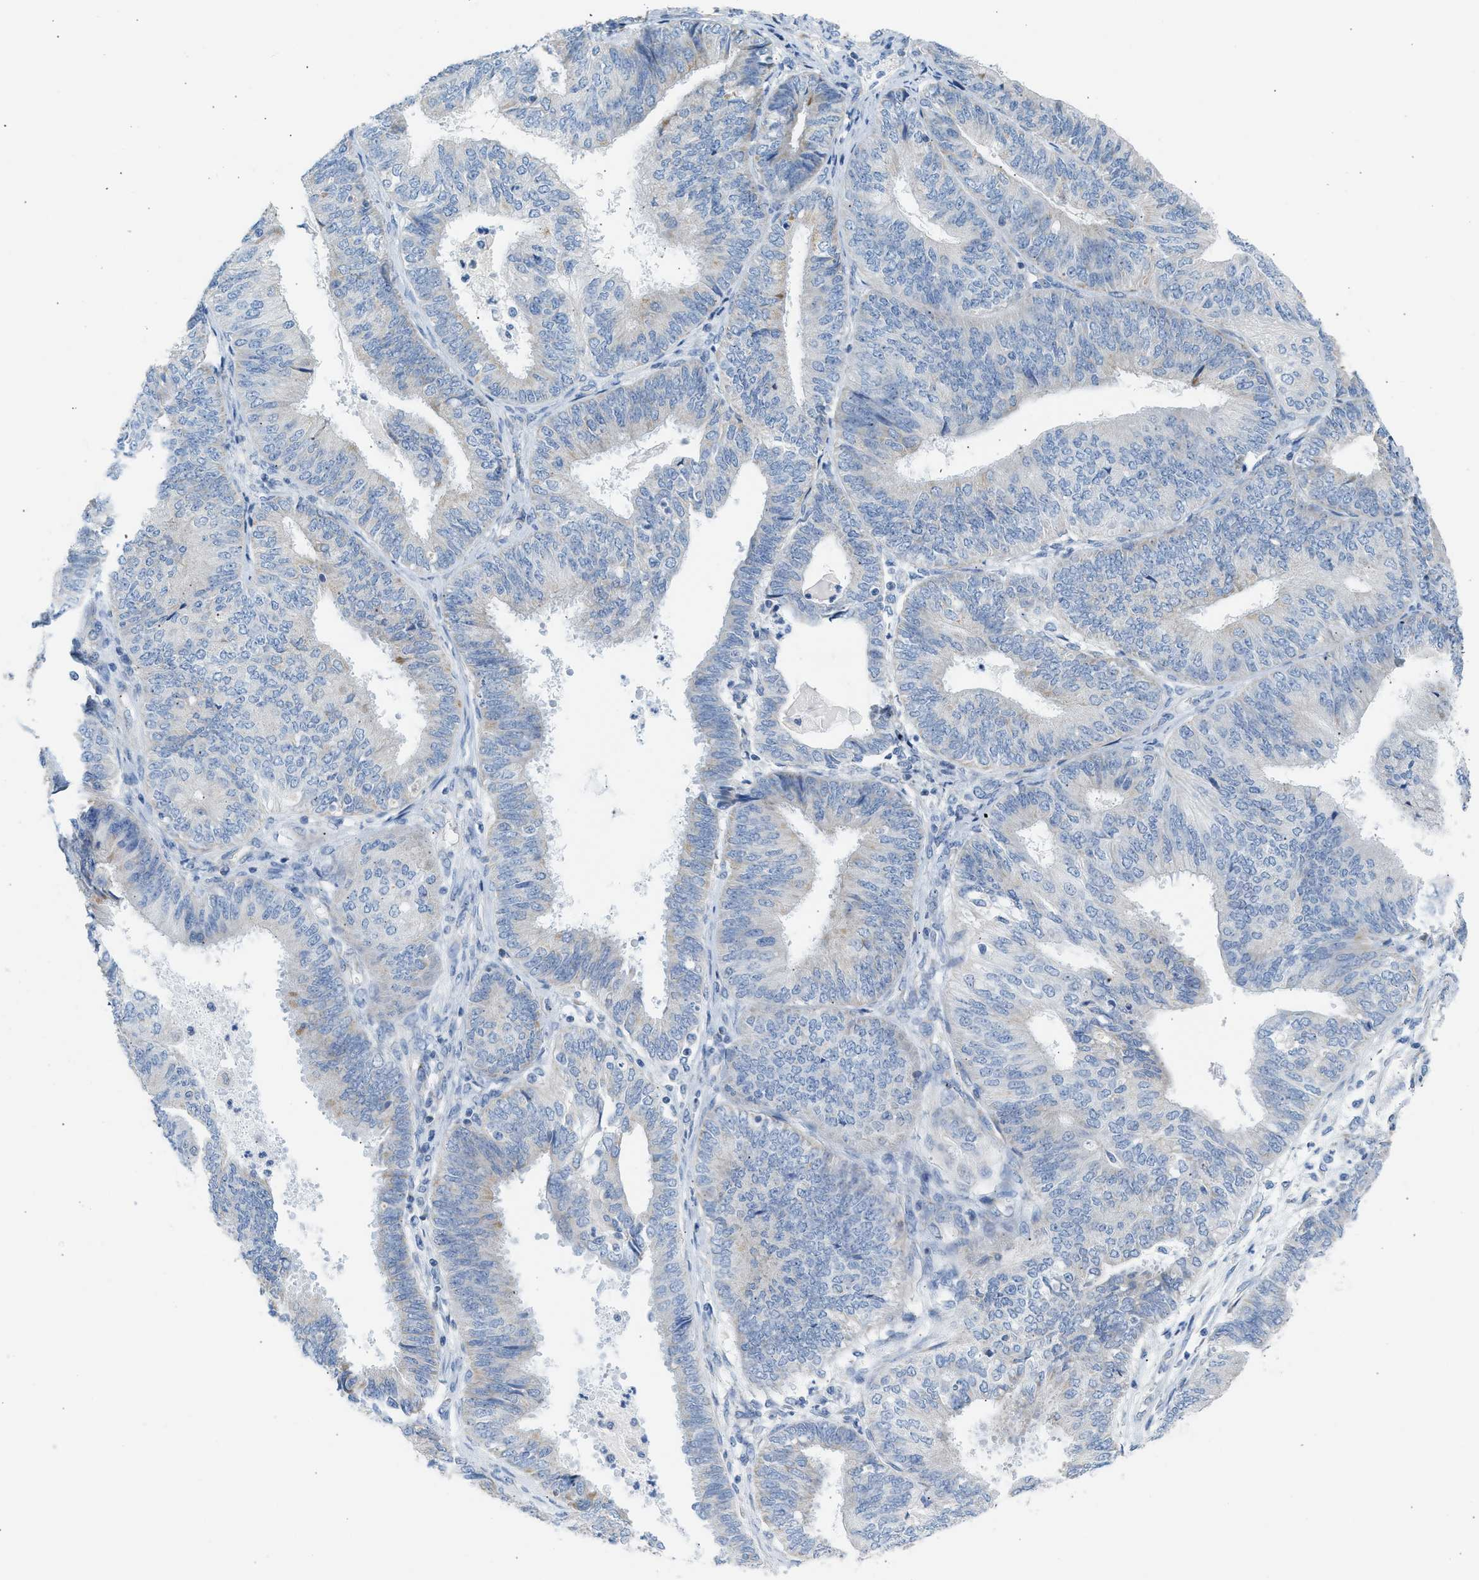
{"staining": {"intensity": "weak", "quantity": "<25%", "location": "cytoplasmic/membranous"}, "tissue": "endometrial cancer", "cell_type": "Tumor cells", "image_type": "cancer", "snomed": [{"axis": "morphology", "description": "Adenocarcinoma, NOS"}, {"axis": "topography", "description": "Endometrium"}], "caption": "IHC of endometrial cancer (adenocarcinoma) reveals no staining in tumor cells.", "gene": "NDUFS8", "patient": {"sex": "female", "age": 58}}